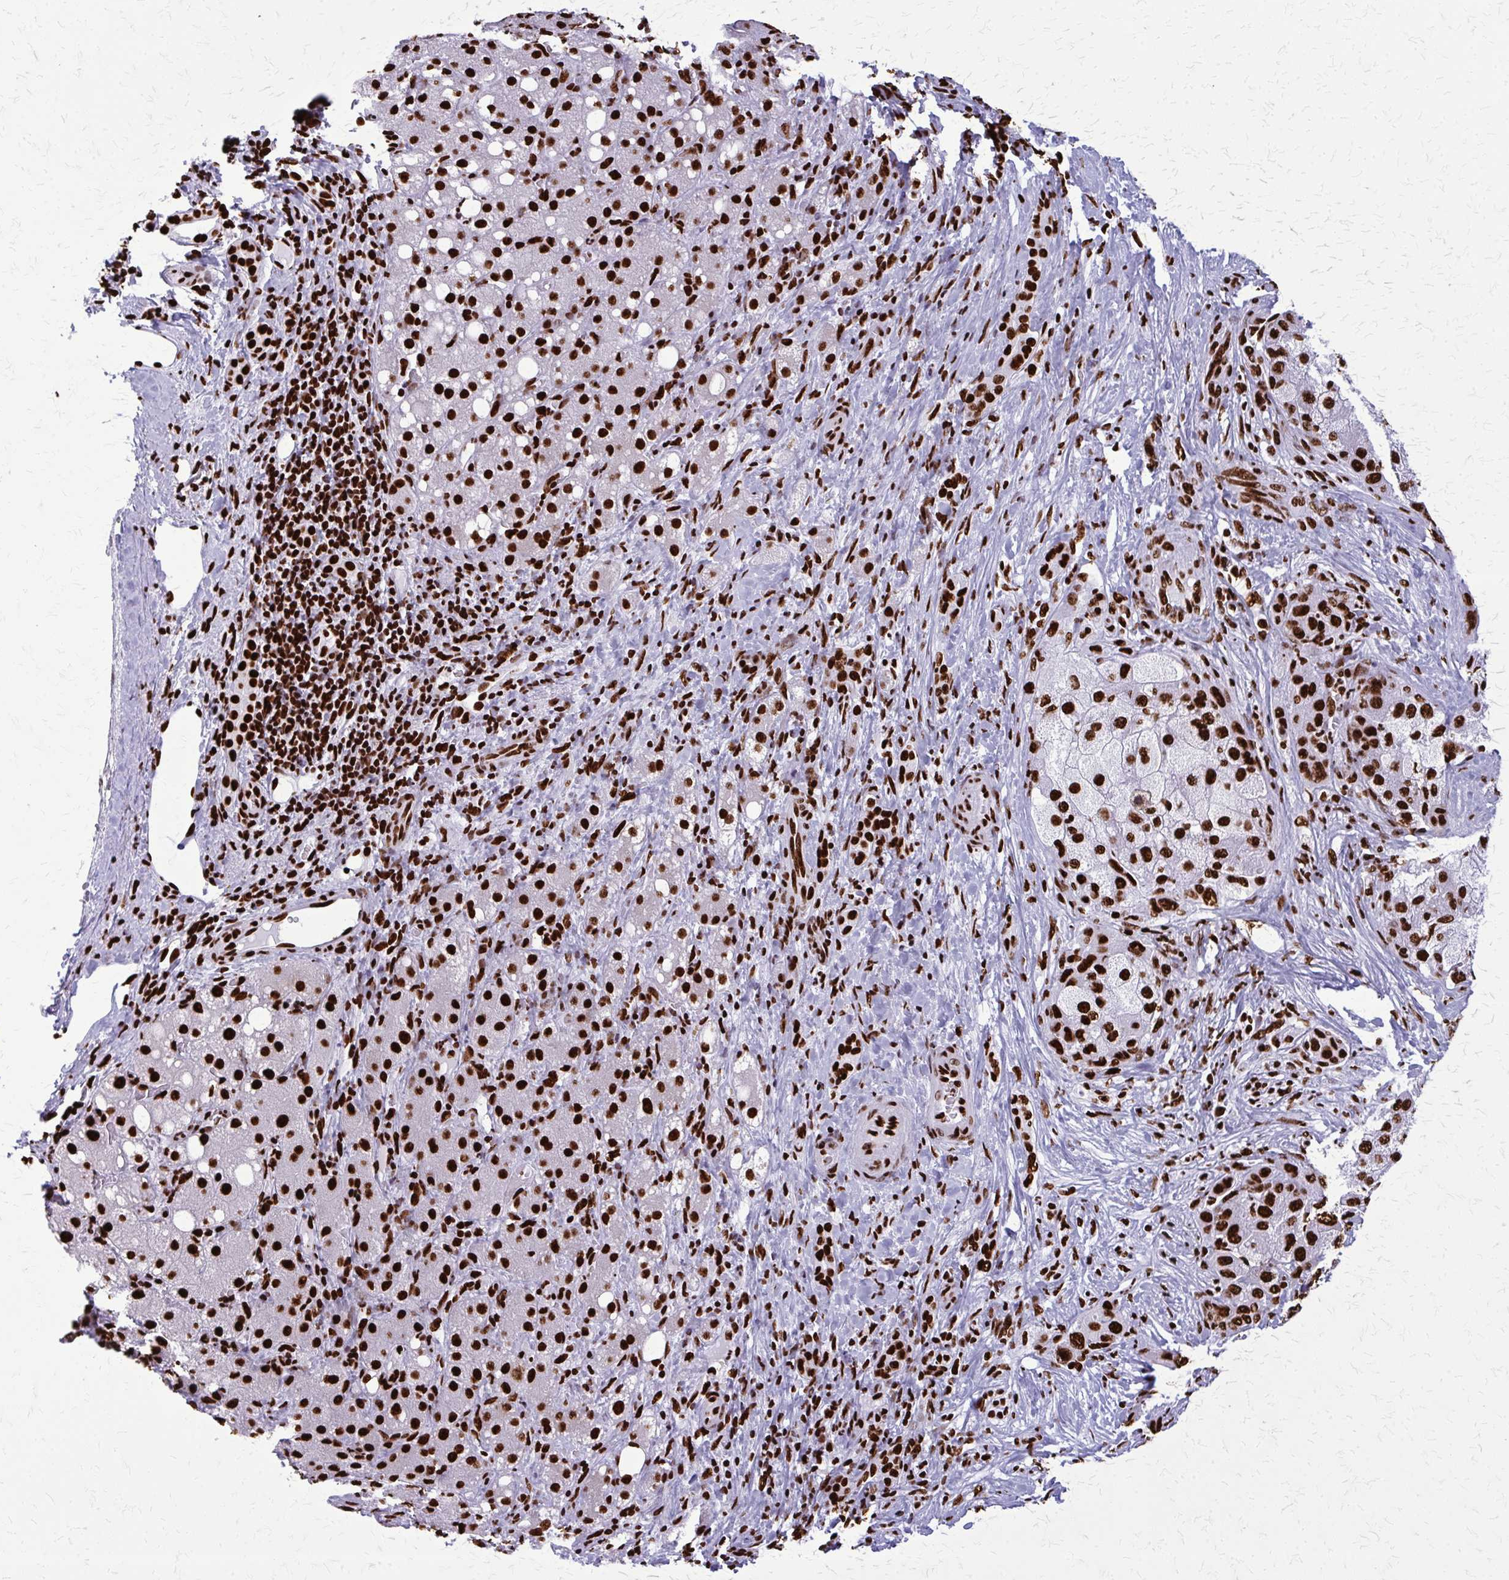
{"staining": {"intensity": "strong", "quantity": ">75%", "location": "nuclear"}, "tissue": "liver cancer", "cell_type": "Tumor cells", "image_type": "cancer", "snomed": [{"axis": "morphology", "description": "Carcinoma, Hepatocellular, NOS"}, {"axis": "topography", "description": "Liver"}], "caption": "The photomicrograph demonstrates immunohistochemical staining of liver hepatocellular carcinoma. There is strong nuclear expression is appreciated in about >75% of tumor cells.", "gene": "SFPQ", "patient": {"sex": "male", "age": 67}}